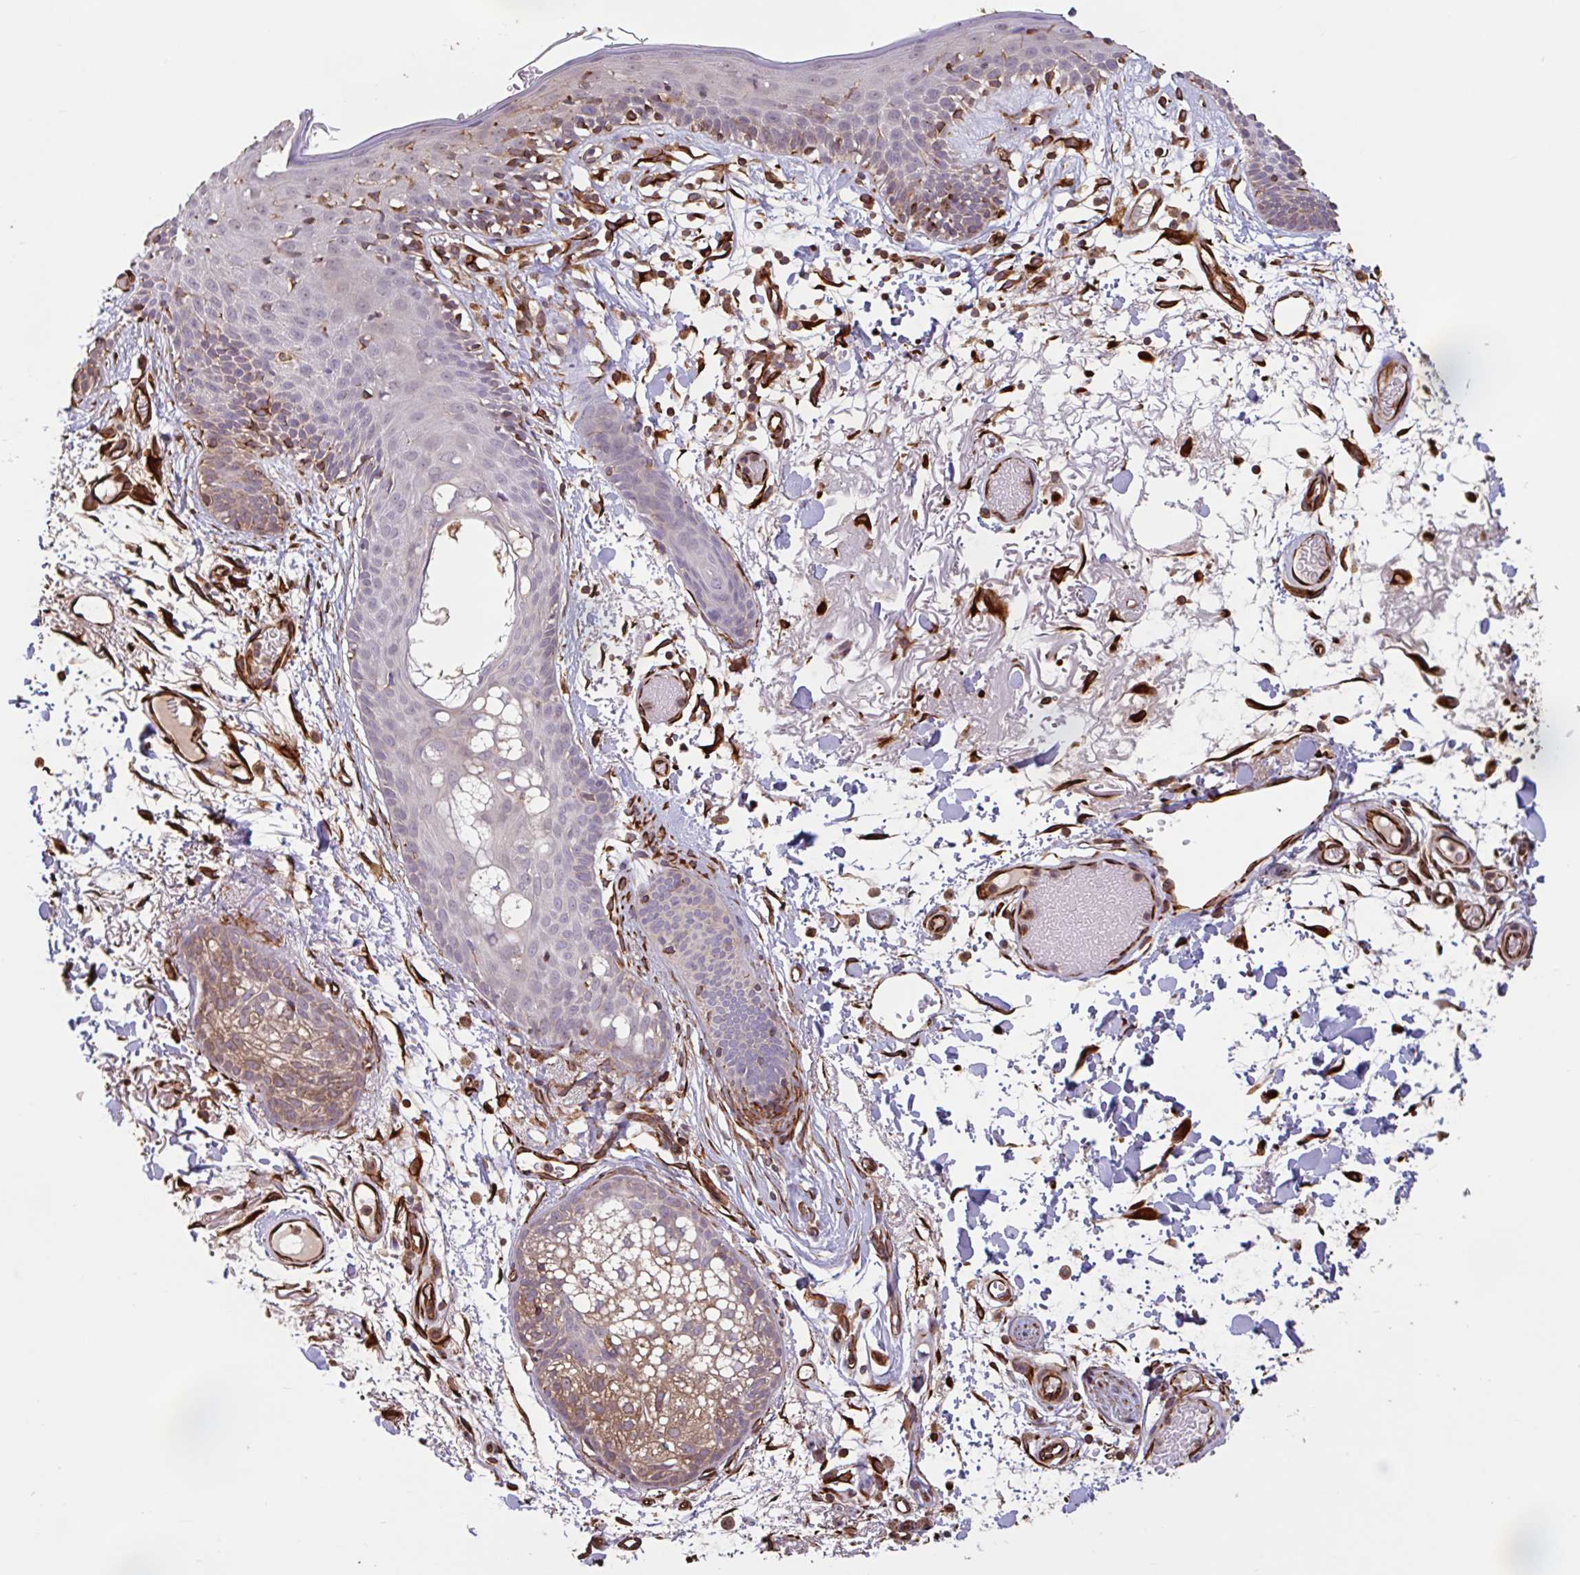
{"staining": {"intensity": "strong", "quantity": ">75%", "location": "cytoplasmic/membranous"}, "tissue": "skin", "cell_type": "Fibroblasts", "image_type": "normal", "snomed": [{"axis": "morphology", "description": "Normal tissue, NOS"}, {"axis": "topography", "description": "Skin"}], "caption": "Protein positivity by IHC shows strong cytoplasmic/membranous staining in about >75% of fibroblasts in benign skin. (Brightfield microscopy of DAB IHC at high magnification).", "gene": "ZNF790", "patient": {"sex": "male", "age": 79}}